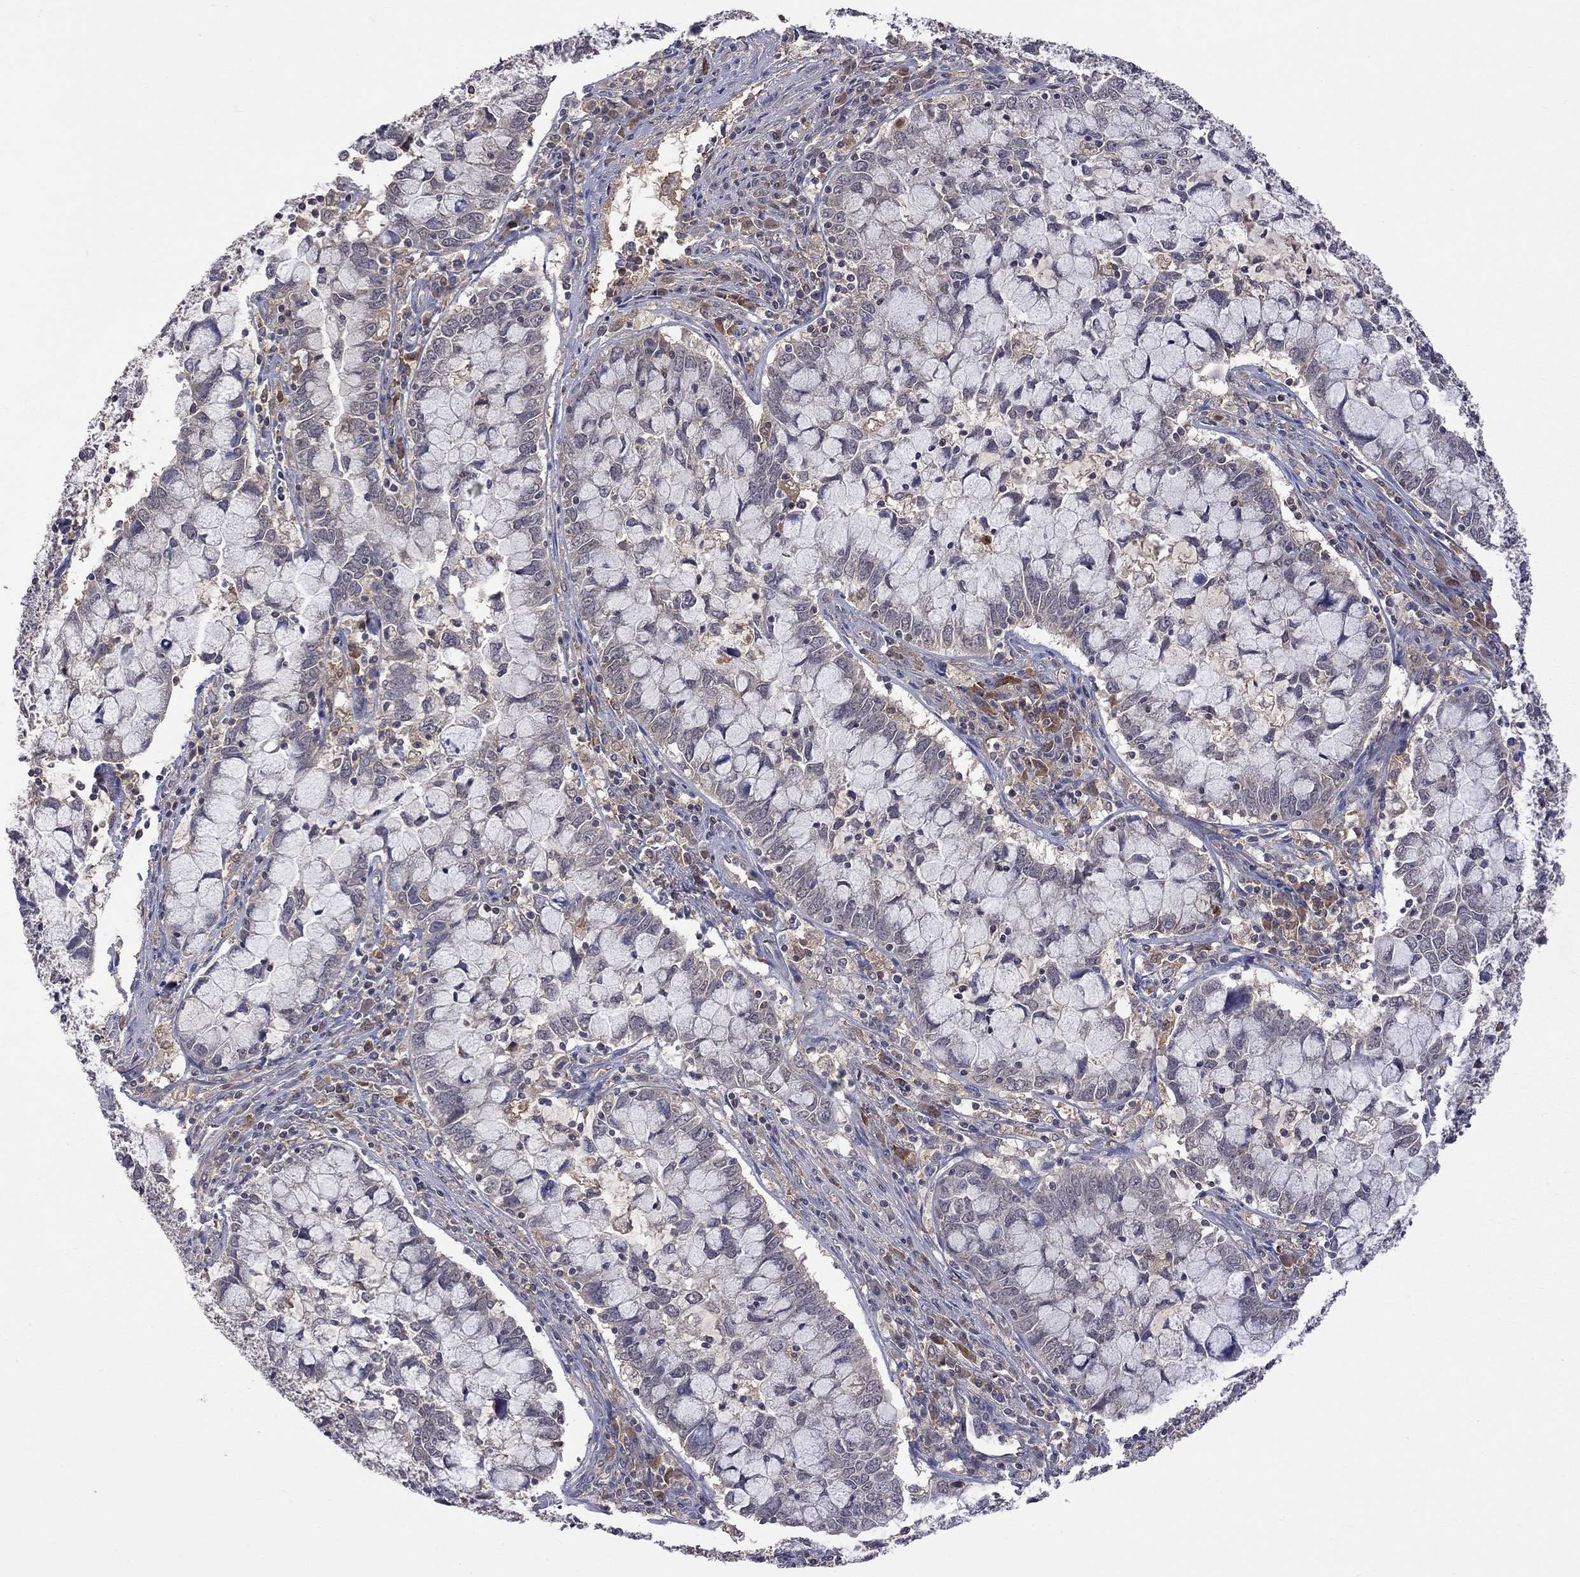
{"staining": {"intensity": "negative", "quantity": "none", "location": "none"}, "tissue": "cervical cancer", "cell_type": "Tumor cells", "image_type": "cancer", "snomed": [{"axis": "morphology", "description": "Adenocarcinoma, NOS"}, {"axis": "topography", "description": "Cervix"}], "caption": "An IHC photomicrograph of adenocarcinoma (cervical) is shown. There is no staining in tumor cells of adenocarcinoma (cervical).", "gene": "HTR6", "patient": {"sex": "female", "age": 40}}